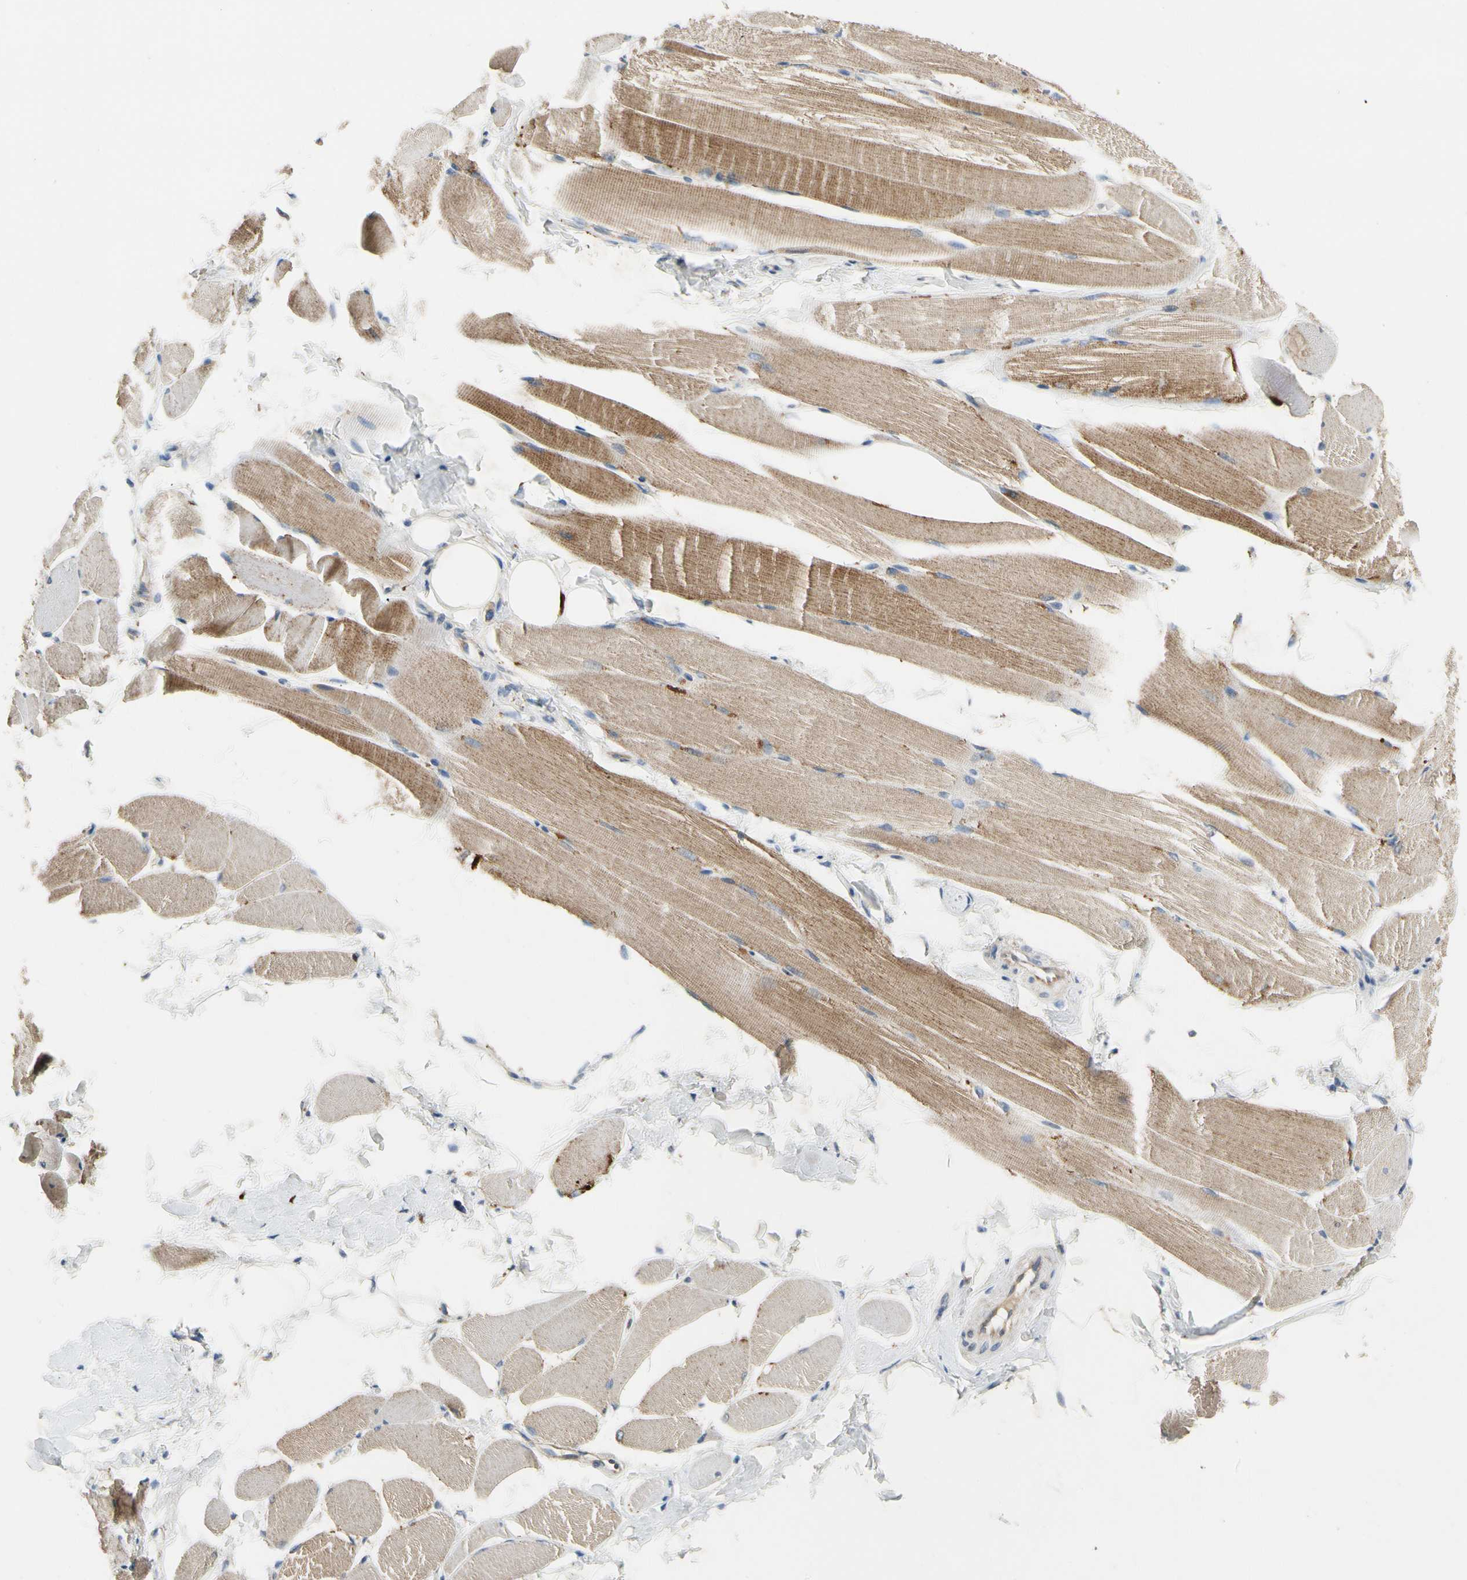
{"staining": {"intensity": "moderate", "quantity": ">75%", "location": "cytoplasmic/membranous"}, "tissue": "skeletal muscle", "cell_type": "Myocytes", "image_type": "normal", "snomed": [{"axis": "morphology", "description": "Normal tissue, NOS"}, {"axis": "topography", "description": "Skeletal muscle"}, {"axis": "topography", "description": "Peripheral nerve tissue"}], "caption": "A medium amount of moderate cytoplasmic/membranous positivity is present in about >75% of myocytes in unremarkable skeletal muscle.", "gene": "KLHDC8B", "patient": {"sex": "female", "age": 84}}